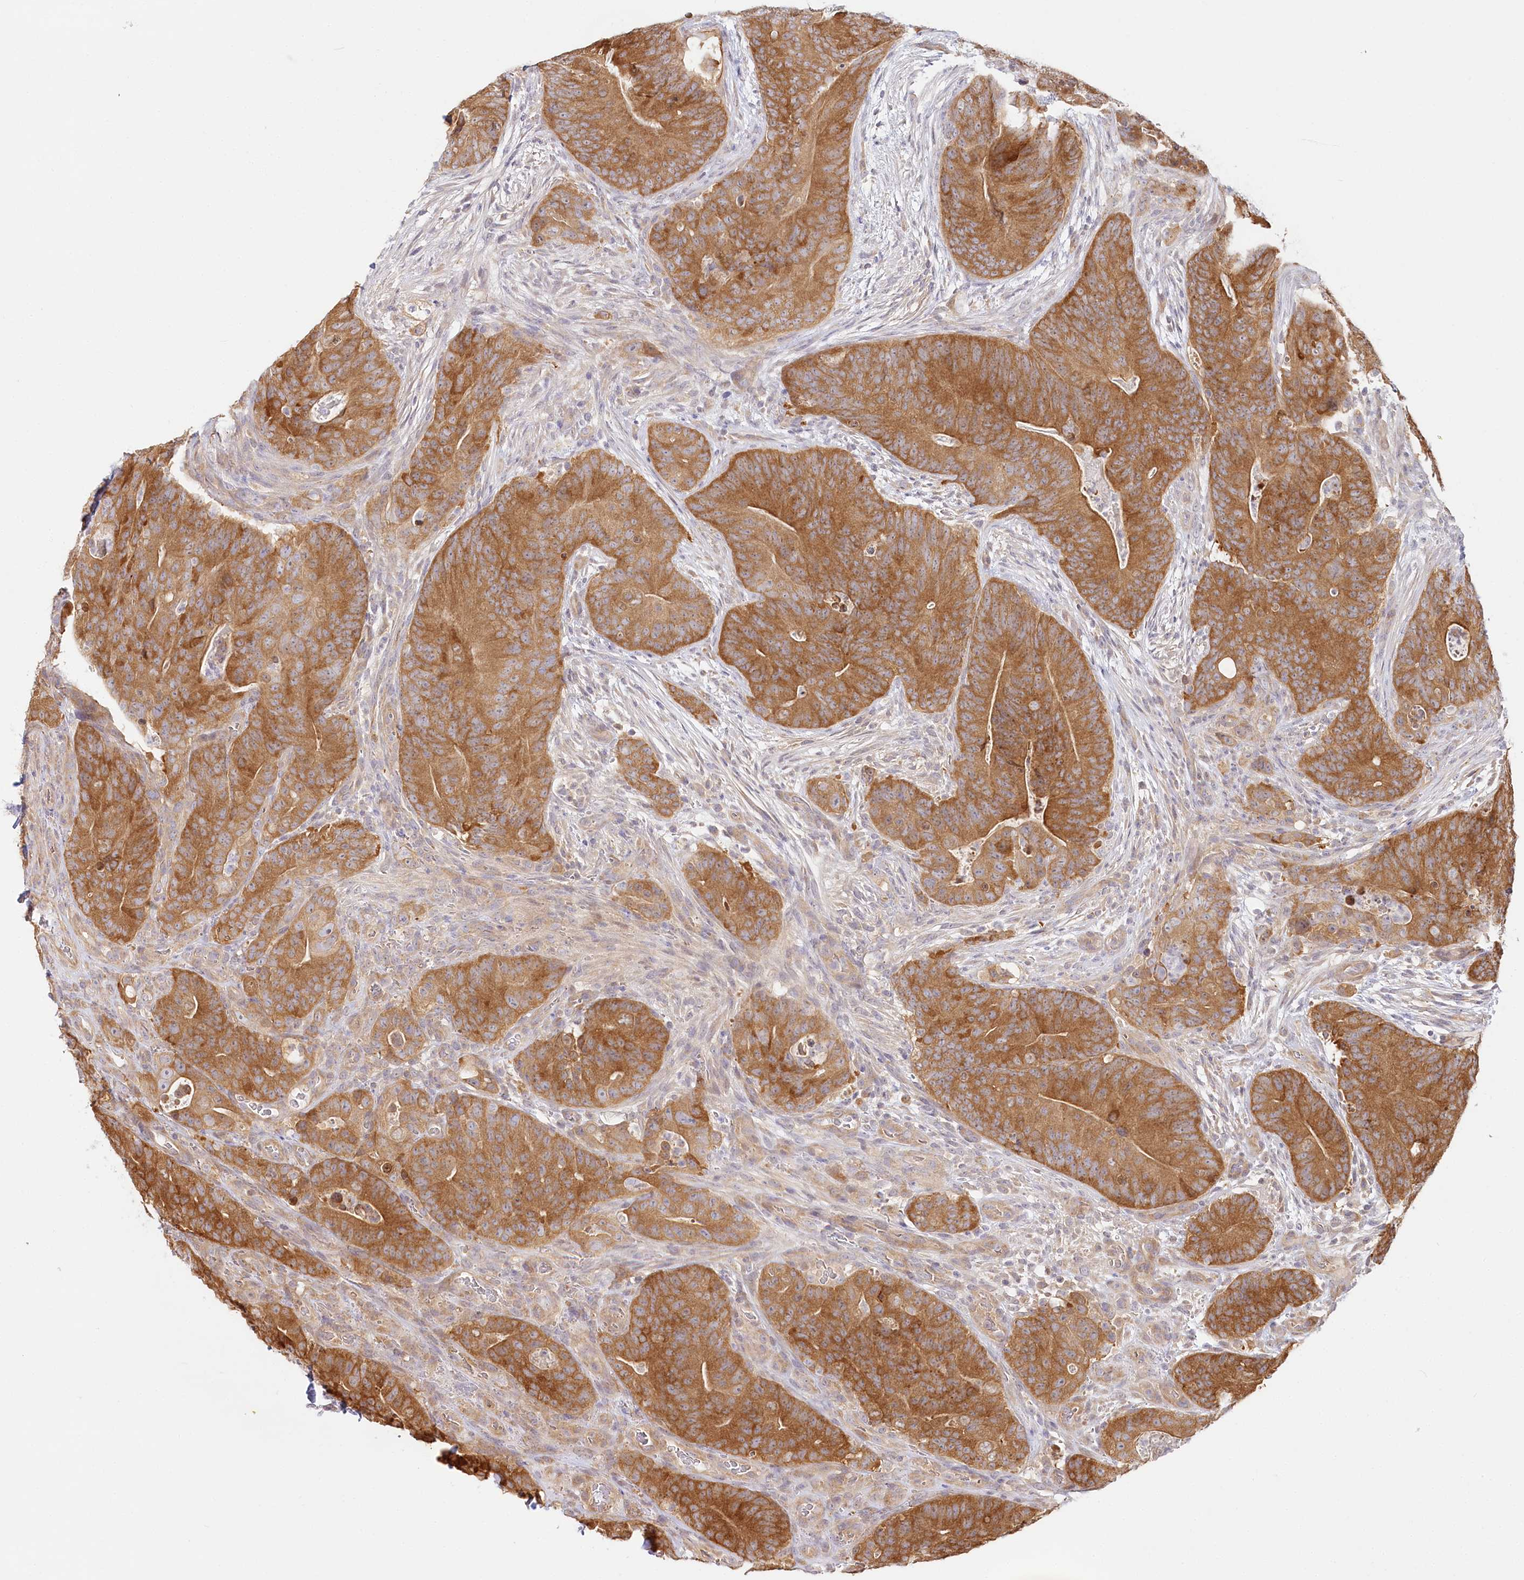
{"staining": {"intensity": "moderate", "quantity": ">75%", "location": "cytoplasmic/membranous"}, "tissue": "colorectal cancer", "cell_type": "Tumor cells", "image_type": "cancer", "snomed": [{"axis": "morphology", "description": "Normal tissue, NOS"}, {"axis": "topography", "description": "Colon"}], "caption": "Brown immunohistochemical staining in colorectal cancer displays moderate cytoplasmic/membranous staining in approximately >75% of tumor cells.", "gene": "INPP4B", "patient": {"sex": "female", "age": 82}}